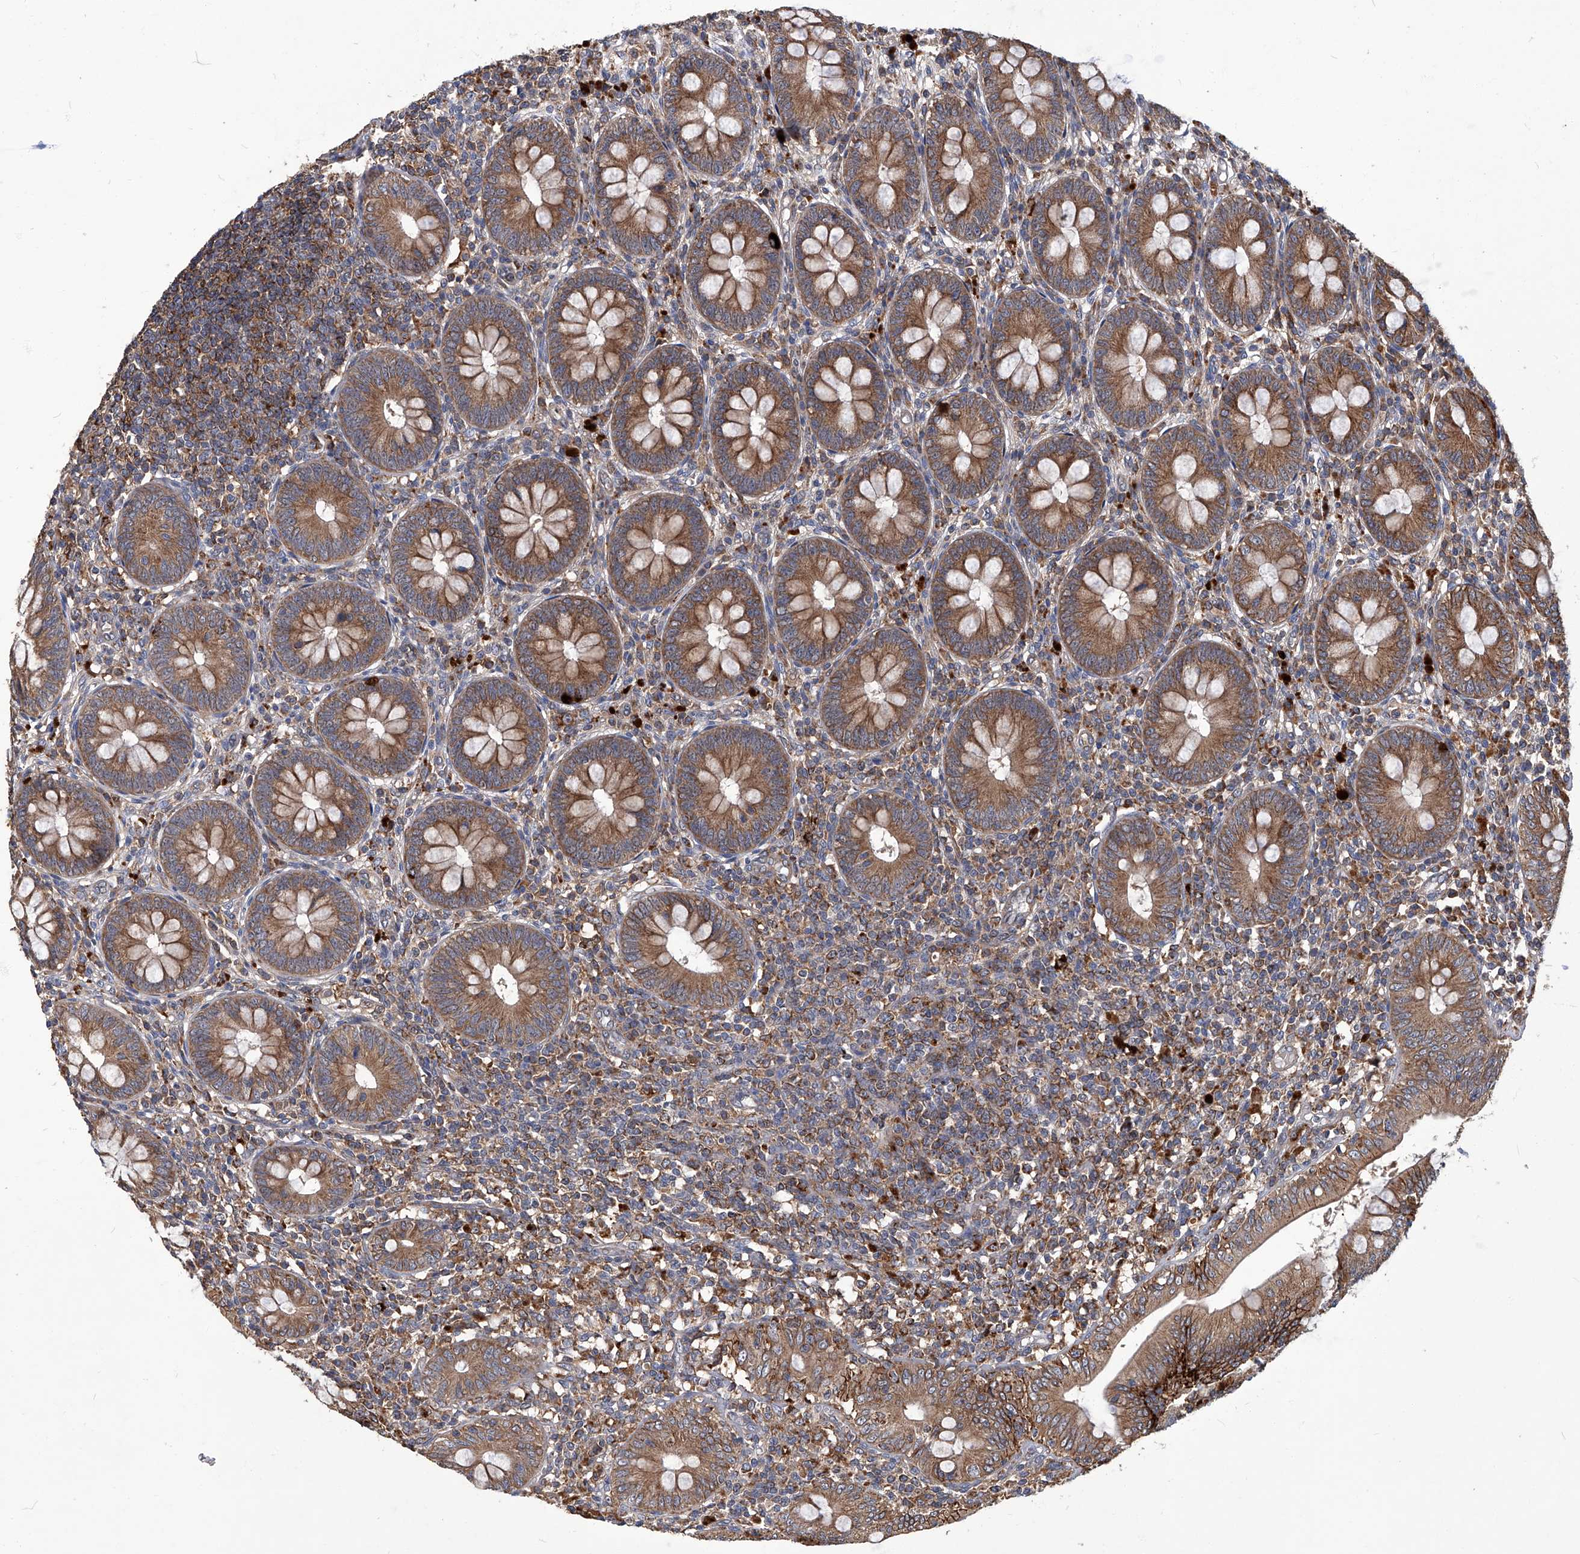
{"staining": {"intensity": "moderate", "quantity": ">75%", "location": "cytoplasmic/membranous"}, "tissue": "appendix", "cell_type": "Glandular cells", "image_type": "normal", "snomed": [{"axis": "morphology", "description": "Normal tissue, NOS"}, {"axis": "topography", "description": "Appendix"}], "caption": "The image demonstrates staining of benign appendix, revealing moderate cytoplasmic/membranous protein positivity (brown color) within glandular cells.", "gene": "TNFRSF13B", "patient": {"sex": "male", "age": 14}}